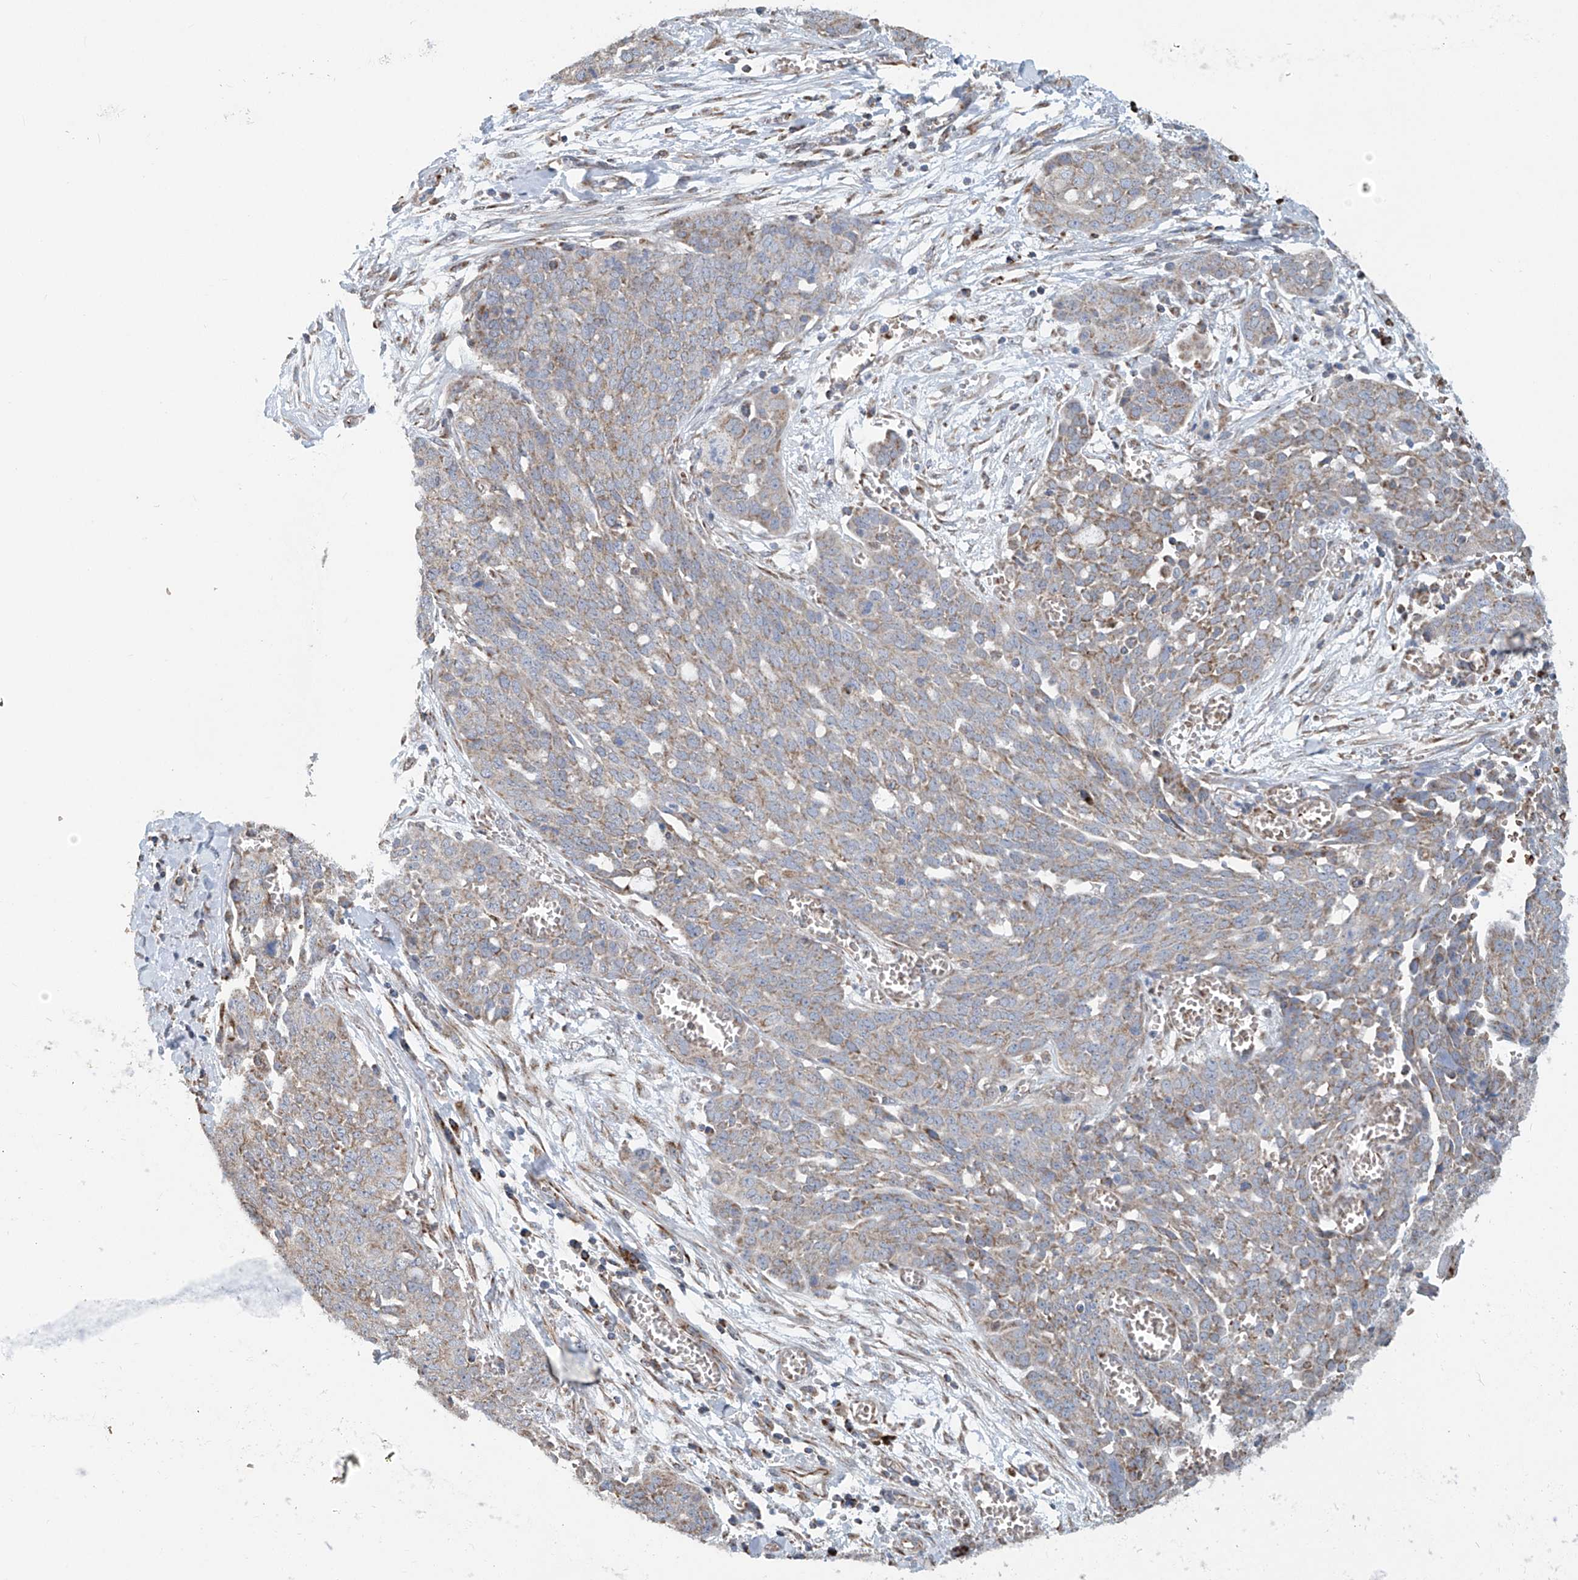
{"staining": {"intensity": "weak", "quantity": "25%-75%", "location": "cytoplasmic/membranous"}, "tissue": "ovarian cancer", "cell_type": "Tumor cells", "image_type": "cancer", "snomed": [{"axis": "morphology", "description": "Cystadenocarcinoma, serous, NOS"}, {"axis": "topography", "description": "Soft tissue"}, {"axis": "topography", "description": "Ovary"}], "caption": "High-power microscopy captured an immunohistochemistry micrograph of serous cystadenocarcinoma (ovarian), revealing weak cytoplasmic/membranous staining in approximately 25%-75% of tumor cells.", "gene": "COMMD1", "patient": {"sex": "female", "age": 57}}